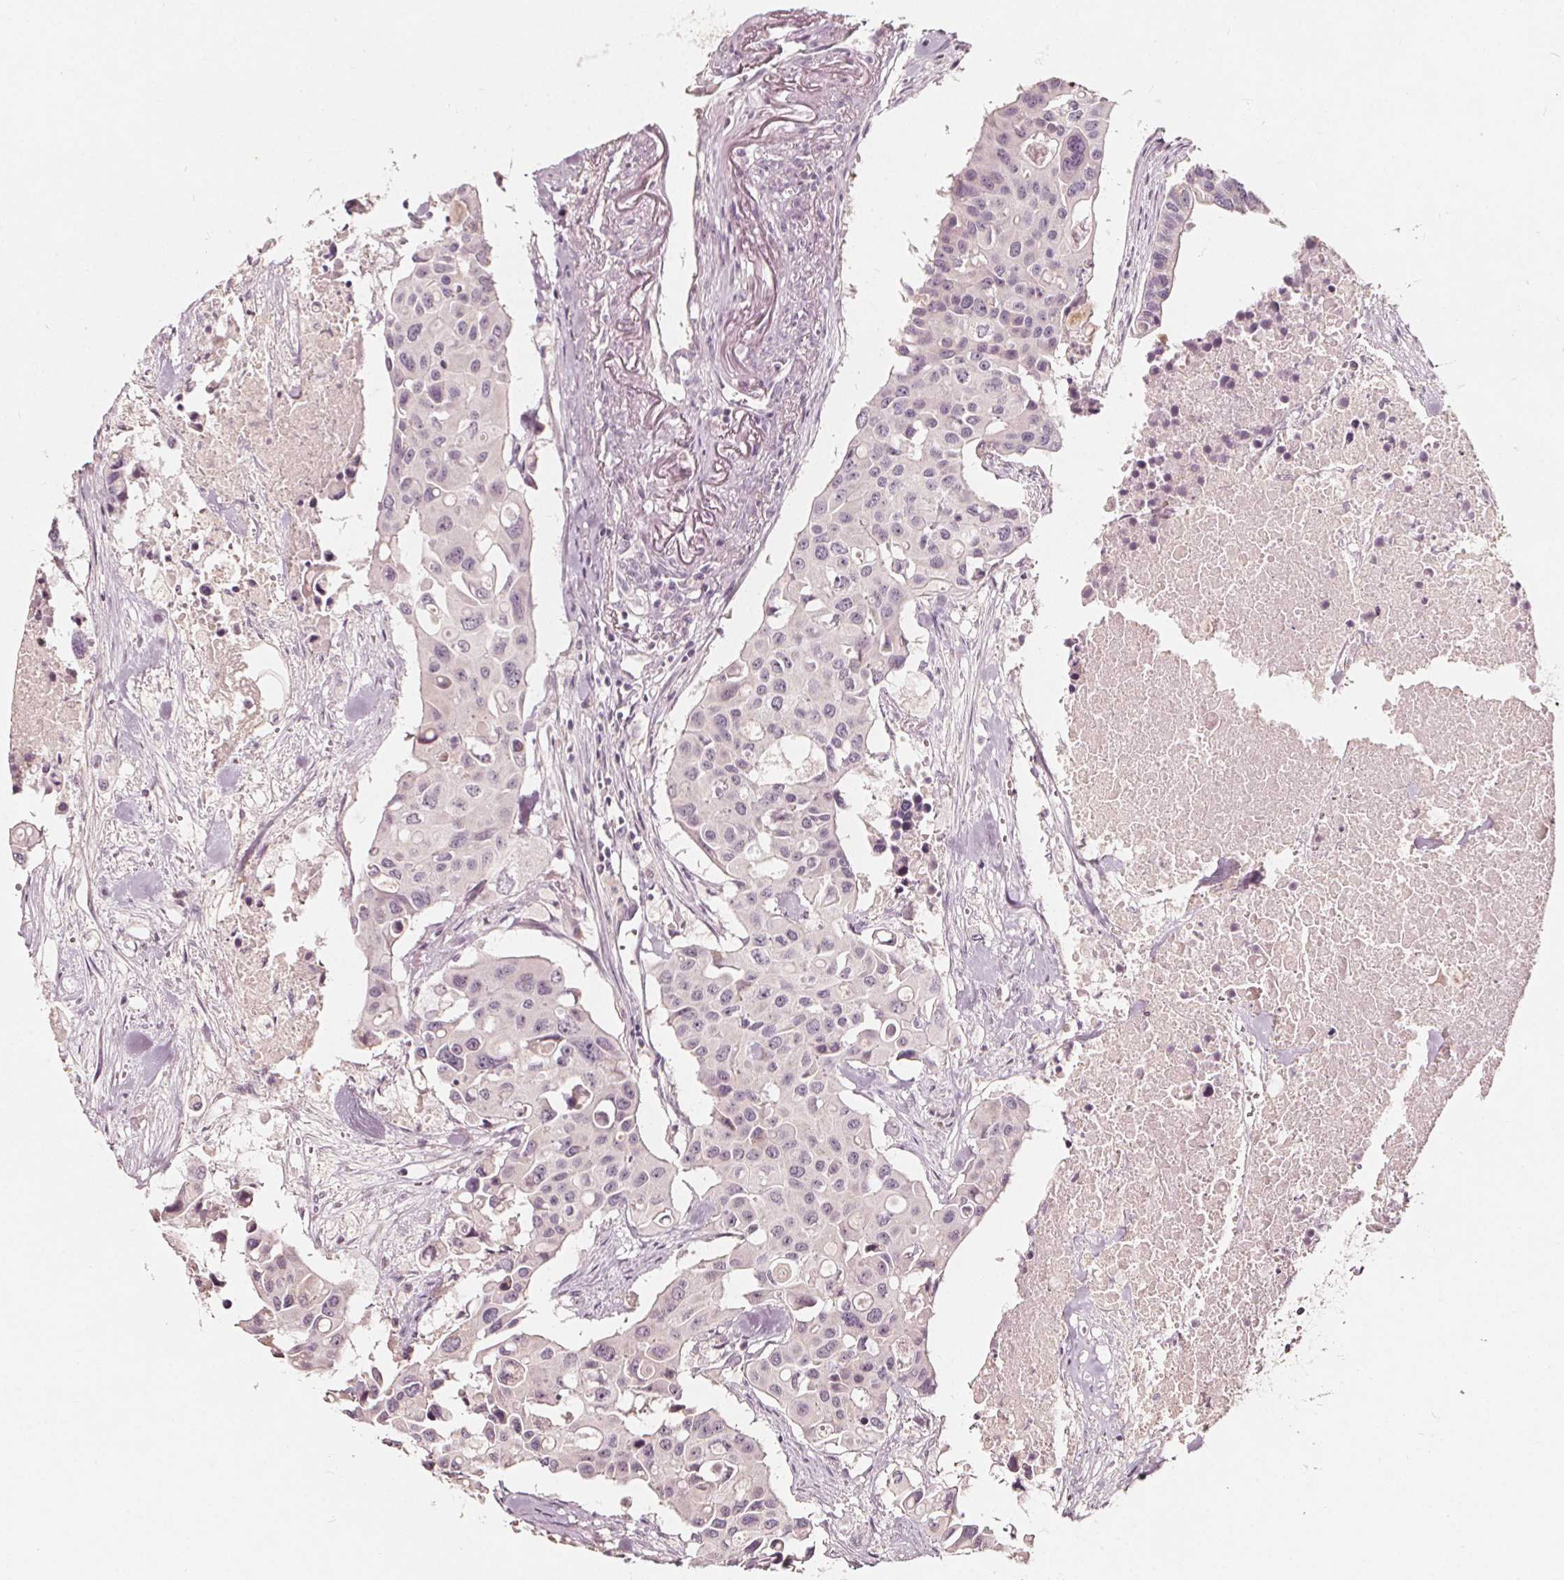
{"staining": {"intensity": "negative", "quantity": "none", "location": "none"}, "tissue": "colorectal cancer", "cell_type": "Tumor cells", "image_type": "cancer", "snomed": [{"axis": "morphology", "description": "Adenocarcinoma, NOS"}, {"axis": "topography", "description": "Colon"}], "caption": "Human colorectal cancer stained for a protein using IHC demonstrates no expression in tumor cells.", "gene": "NPC1L1", "patient": {"sex": "male", "age": 77}}